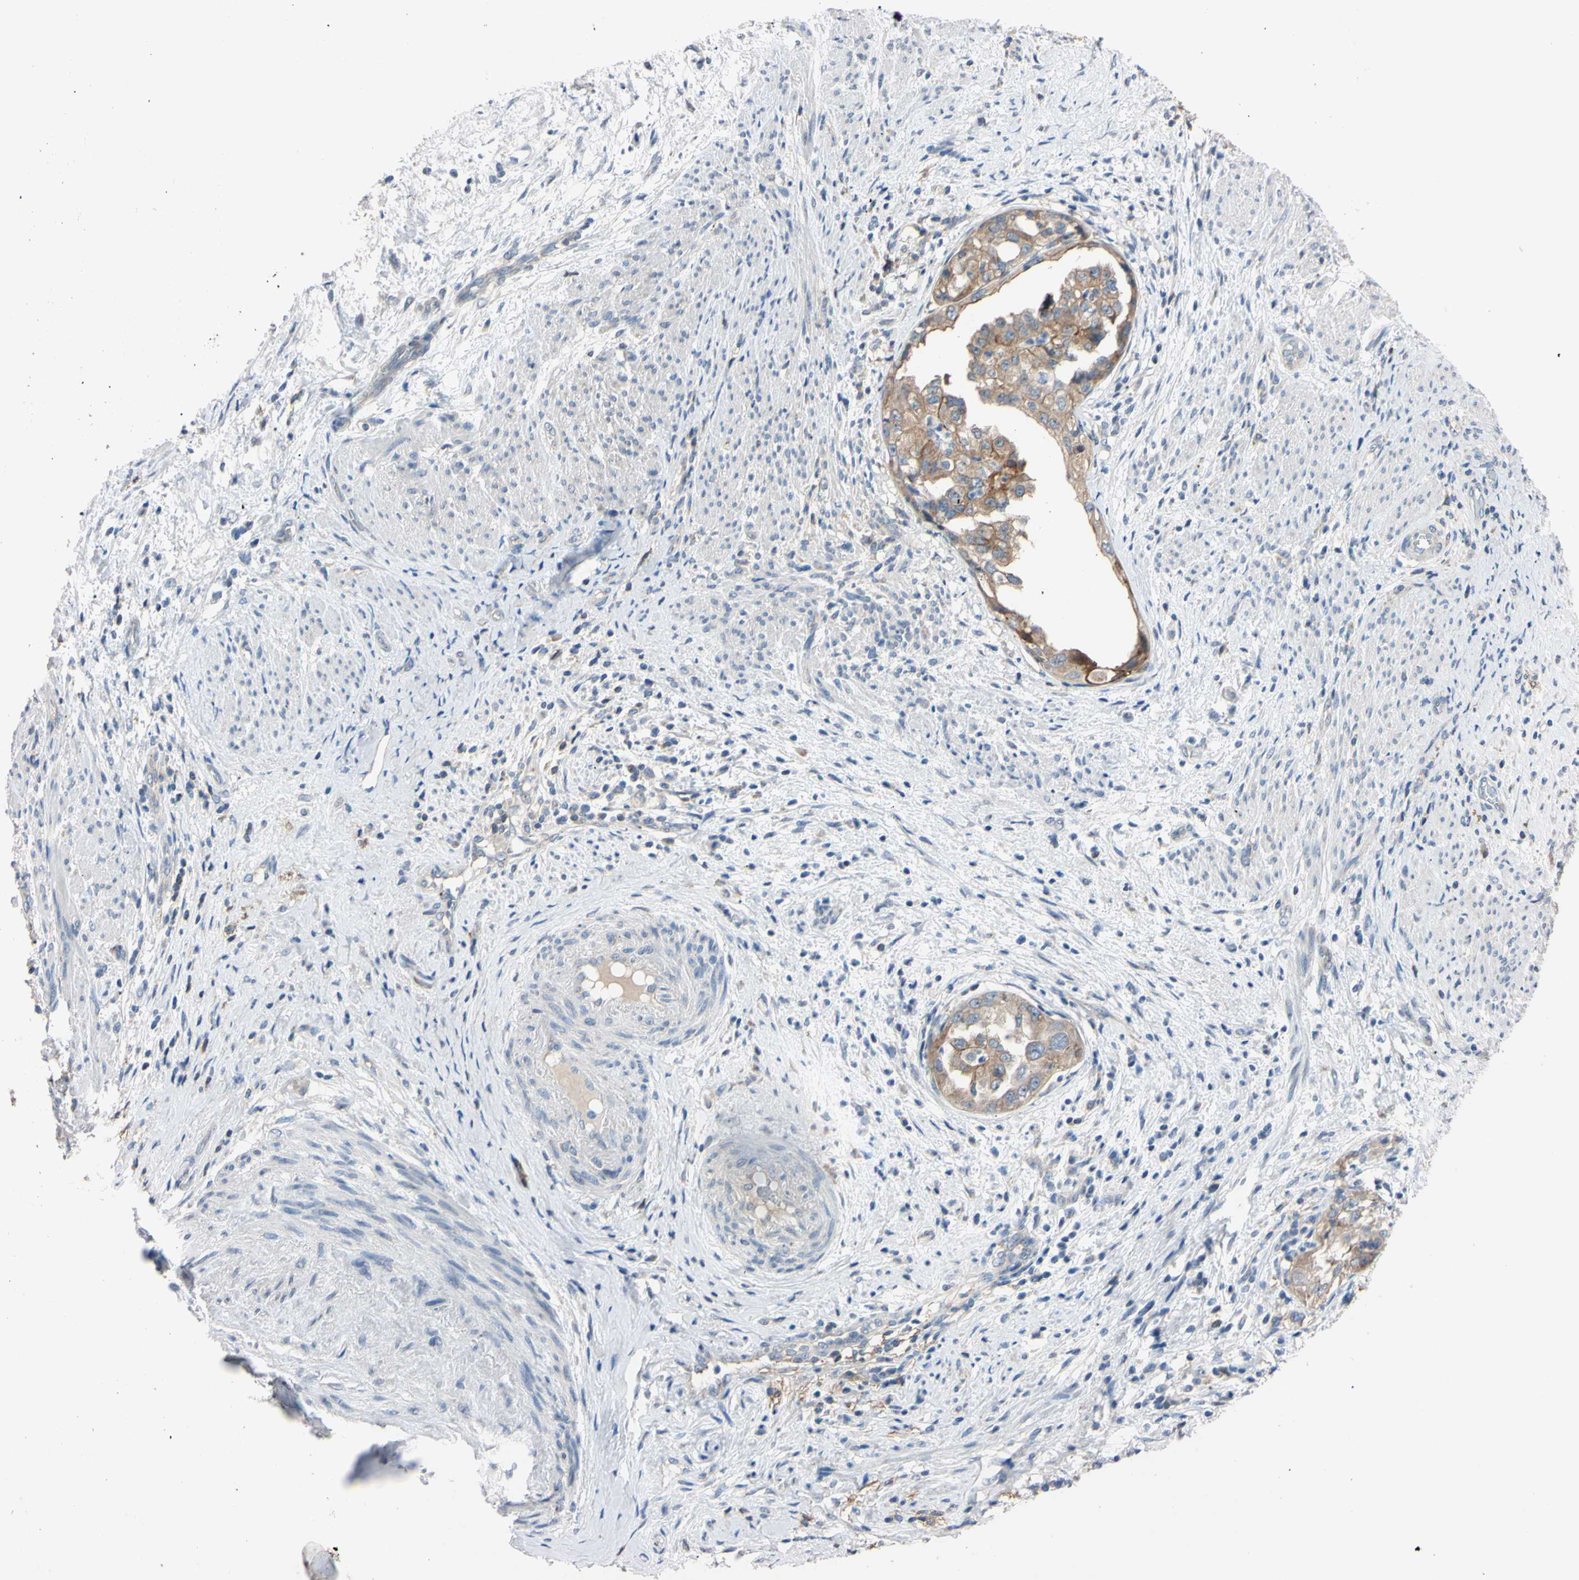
{"staining": {"intensity": "weak", "quantity": ">75%", "location": "cytoplasmic/membranous"}, "tissue": "endometrial cancer", "cell_type": "Tumor cells", "image_type": "cancer", "snomed": [{"axis": "morphology", "description": "Adenocarcinoma, NOS"}, {"axis": "topography", "description": "Endometrium"}], "caption": "Immunohistochemical staining of human endometrial cancer displays low levels of weak cytoplasmic/membranous protein staining in approximately >75% of tumor cells. (DAB (3,3'-diaminobenzidine) = brown stain, brightfield microscopy at high magnification).", "gene": "PNKD", "patient": {"sex": "female", "age": 85}}